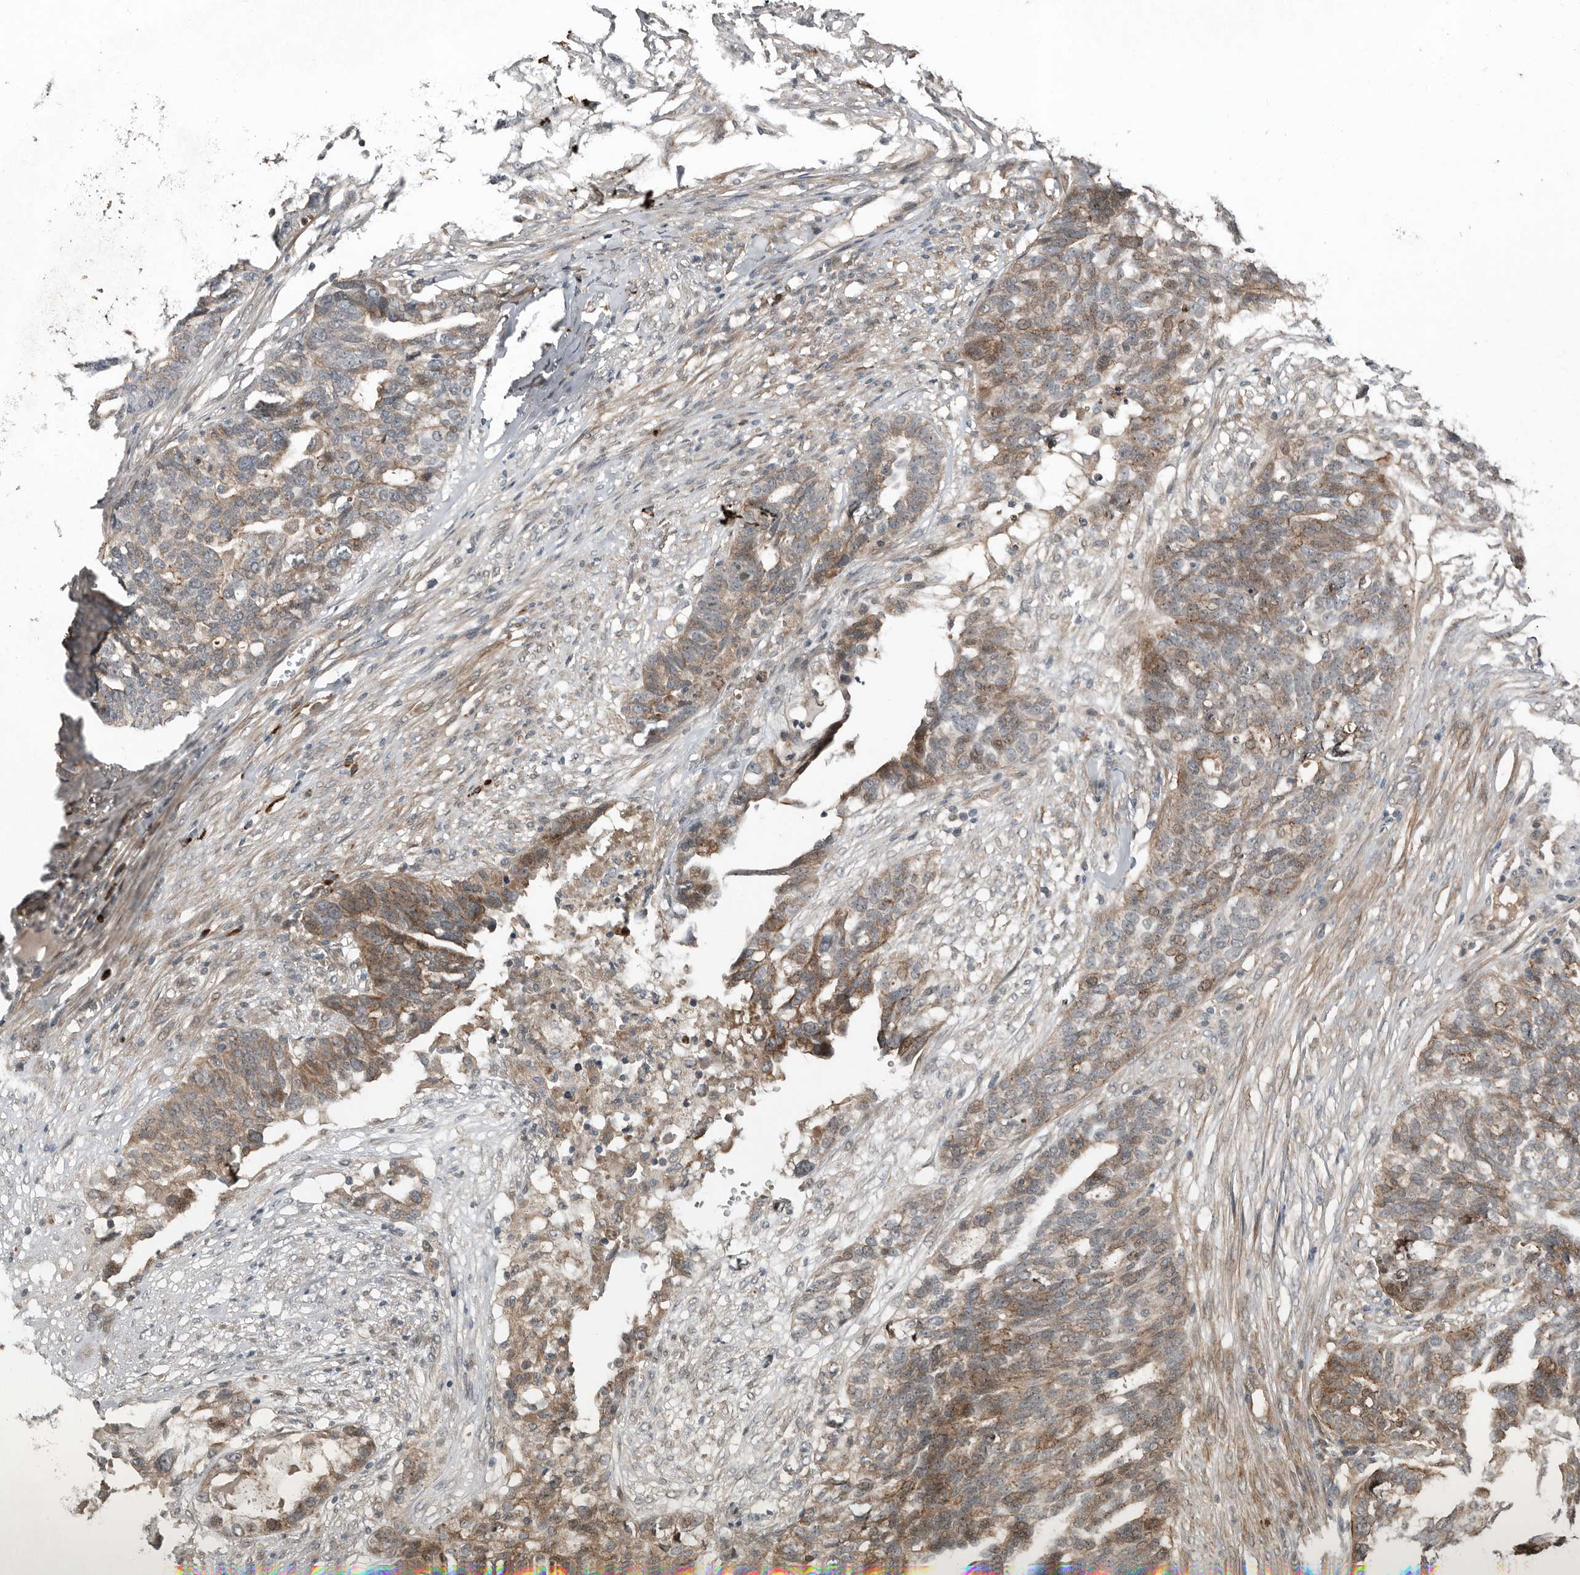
{"staining": {"intensity": "moderate", "quantity": "25%-75%", "location": "nuclear"}, "tissue": "ovarian cancer", "cell_type": "Tumor cells", "image_type": "cancer", "snomed": [{"axis": "morphology", "description": "Cystadenocarcinoma, serous, NOS"}, {"axis": "topography", "description": "Ovary"}], "caption": "Immunohistochemistry (IHC) histopathology image of ovarian serous cystadenocarcinoma stained for a protein (brown), which exhibits medium levels of moderate nuclear staining in approximately 25%-75% of tumor cells.", "gene": "TEAD3", "patient": {"sex": "female", "age": 59}}